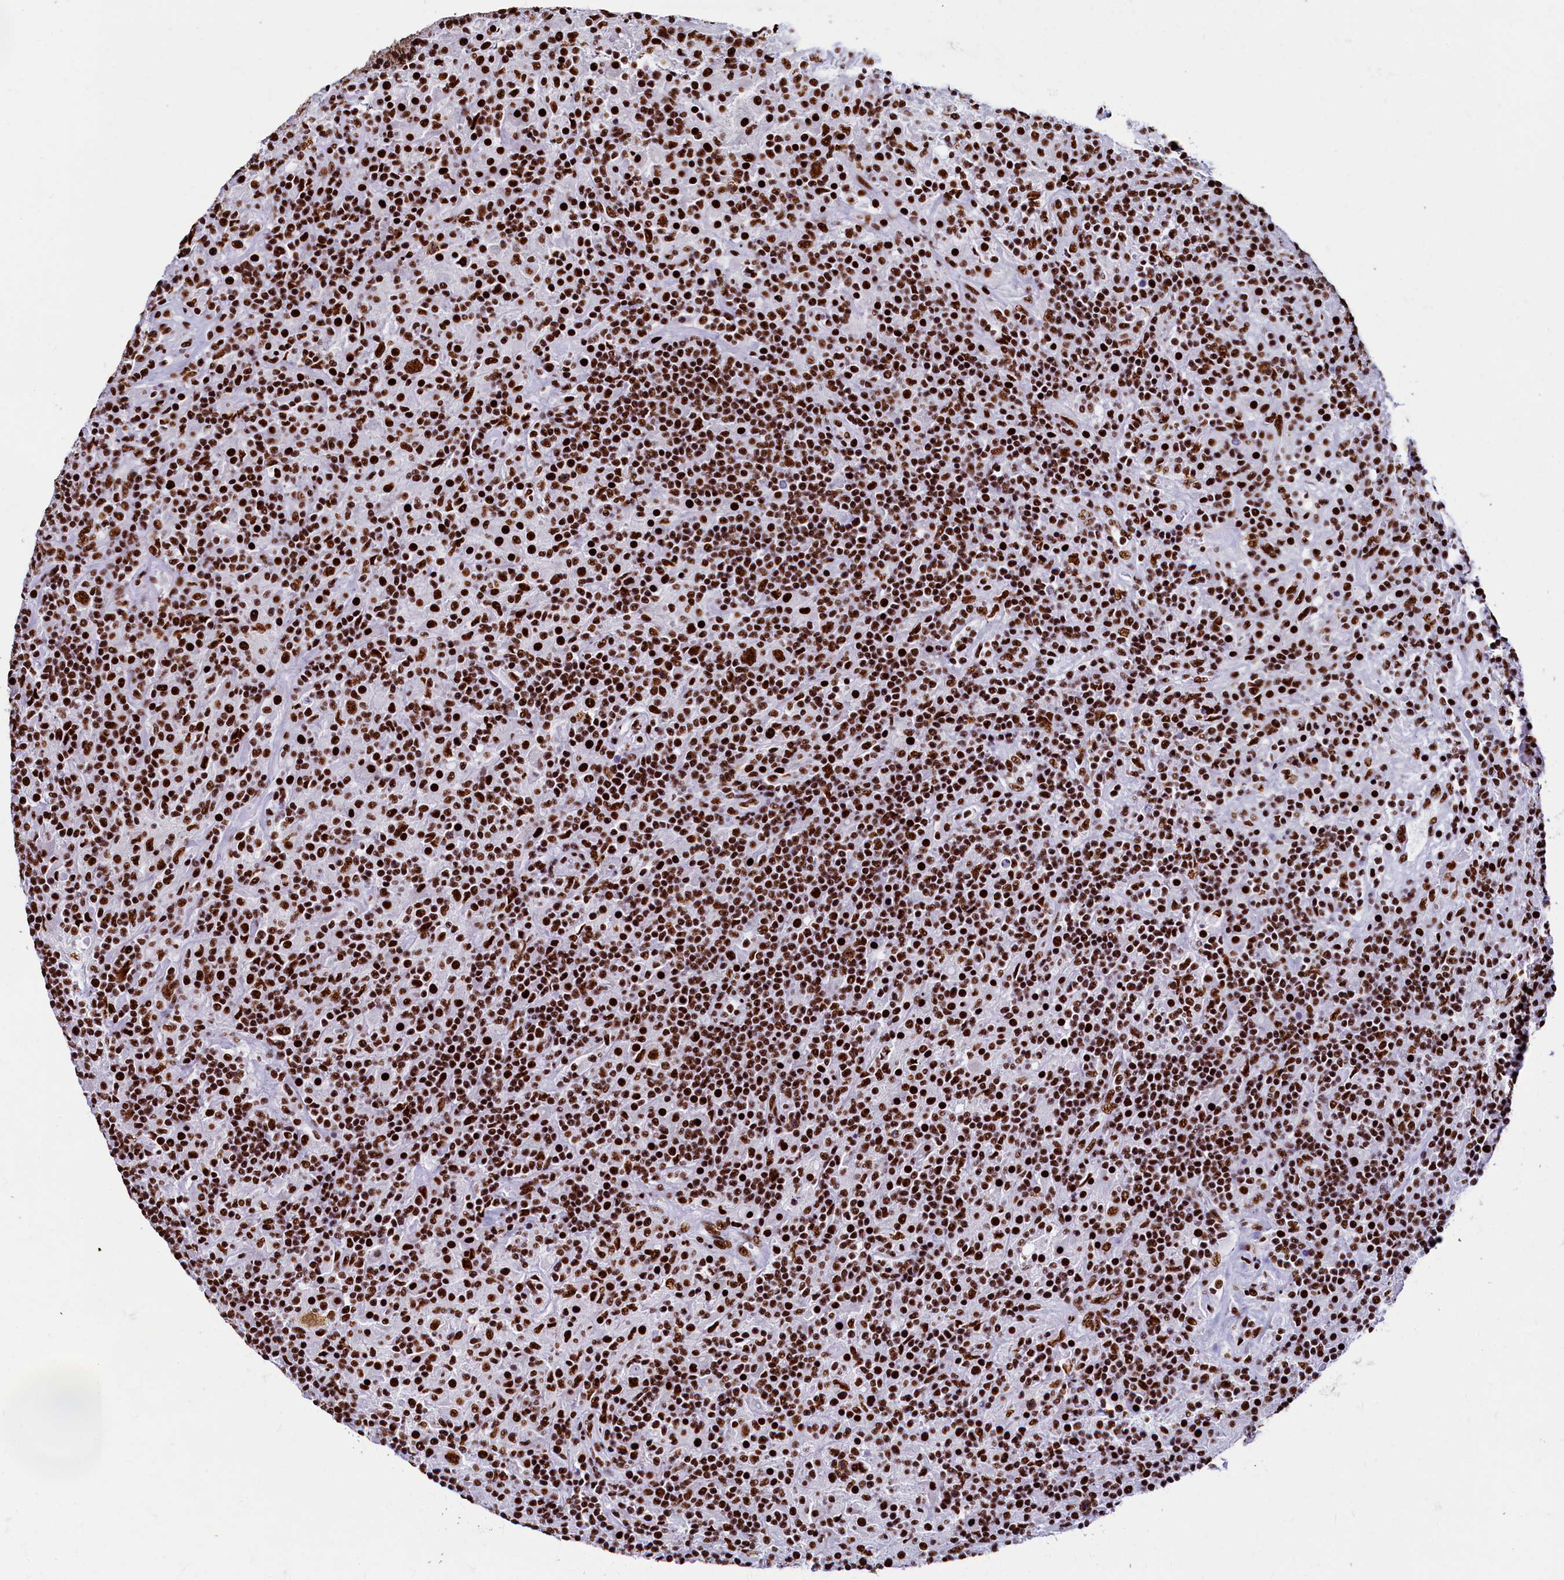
{"staining": {"intensity": "strong", "quantity": ">75%", "location": "nuclear"}, "tissue": "lymphoma", "cell_type": "Tumor cells", "image_type": "cancer", "snomed": [{"axis": "morphology", "description": "Hodgkin's disease, NOS"}, {"axis": "topography", "description": "Lymph node"}], "caption": "Strong nuclear staining for a protein is appreciated in approximately >75% of tumor cells of Hodgkin's disease using IHC.", "gene": "SRRM2", "patient": {"sex": "male", "age": 70}}